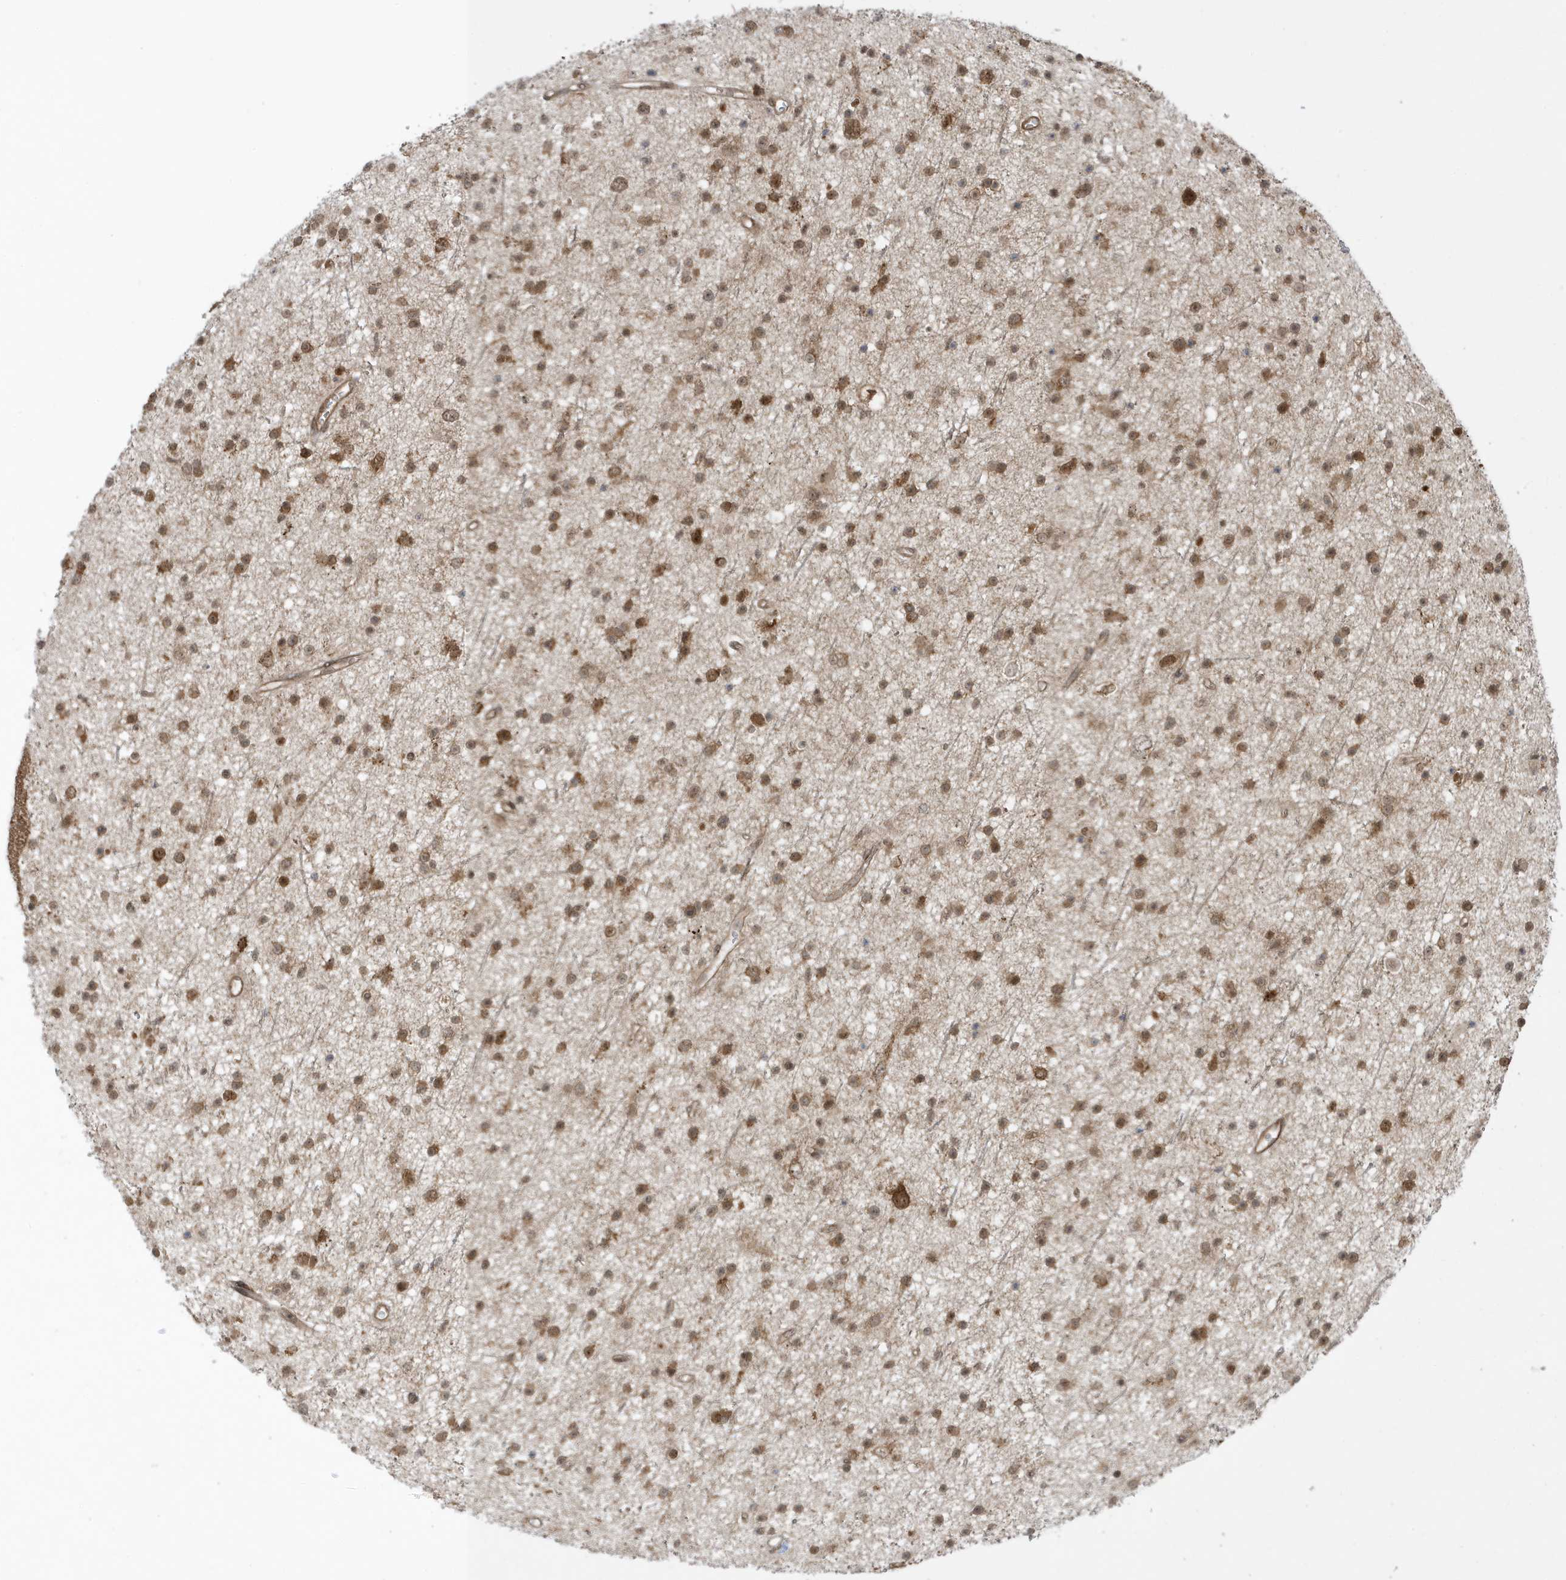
{"staining": {"intensity": "moderate", "quantity": ">75%", "location": "cytoplasmic/membranous,nuclear"}, "tissue": "glioma", "cell_type": "Tumor cells", "image_type": "cancer", "snomed": [{"axis": "morphology", "description": "Glioma, malignant, Low grade"}, {"axis": "topography", "description": "Cerebral cortex"}], "caption": "This histopathology image displays IHC staining of human malignant glioma (low-grade), with medium moderate cytoplasmic/membranous and nuclear positivity in about >75% of tumor cells.", "gene": "DHX36", "patient": {"sex": "female", "age": 39}}